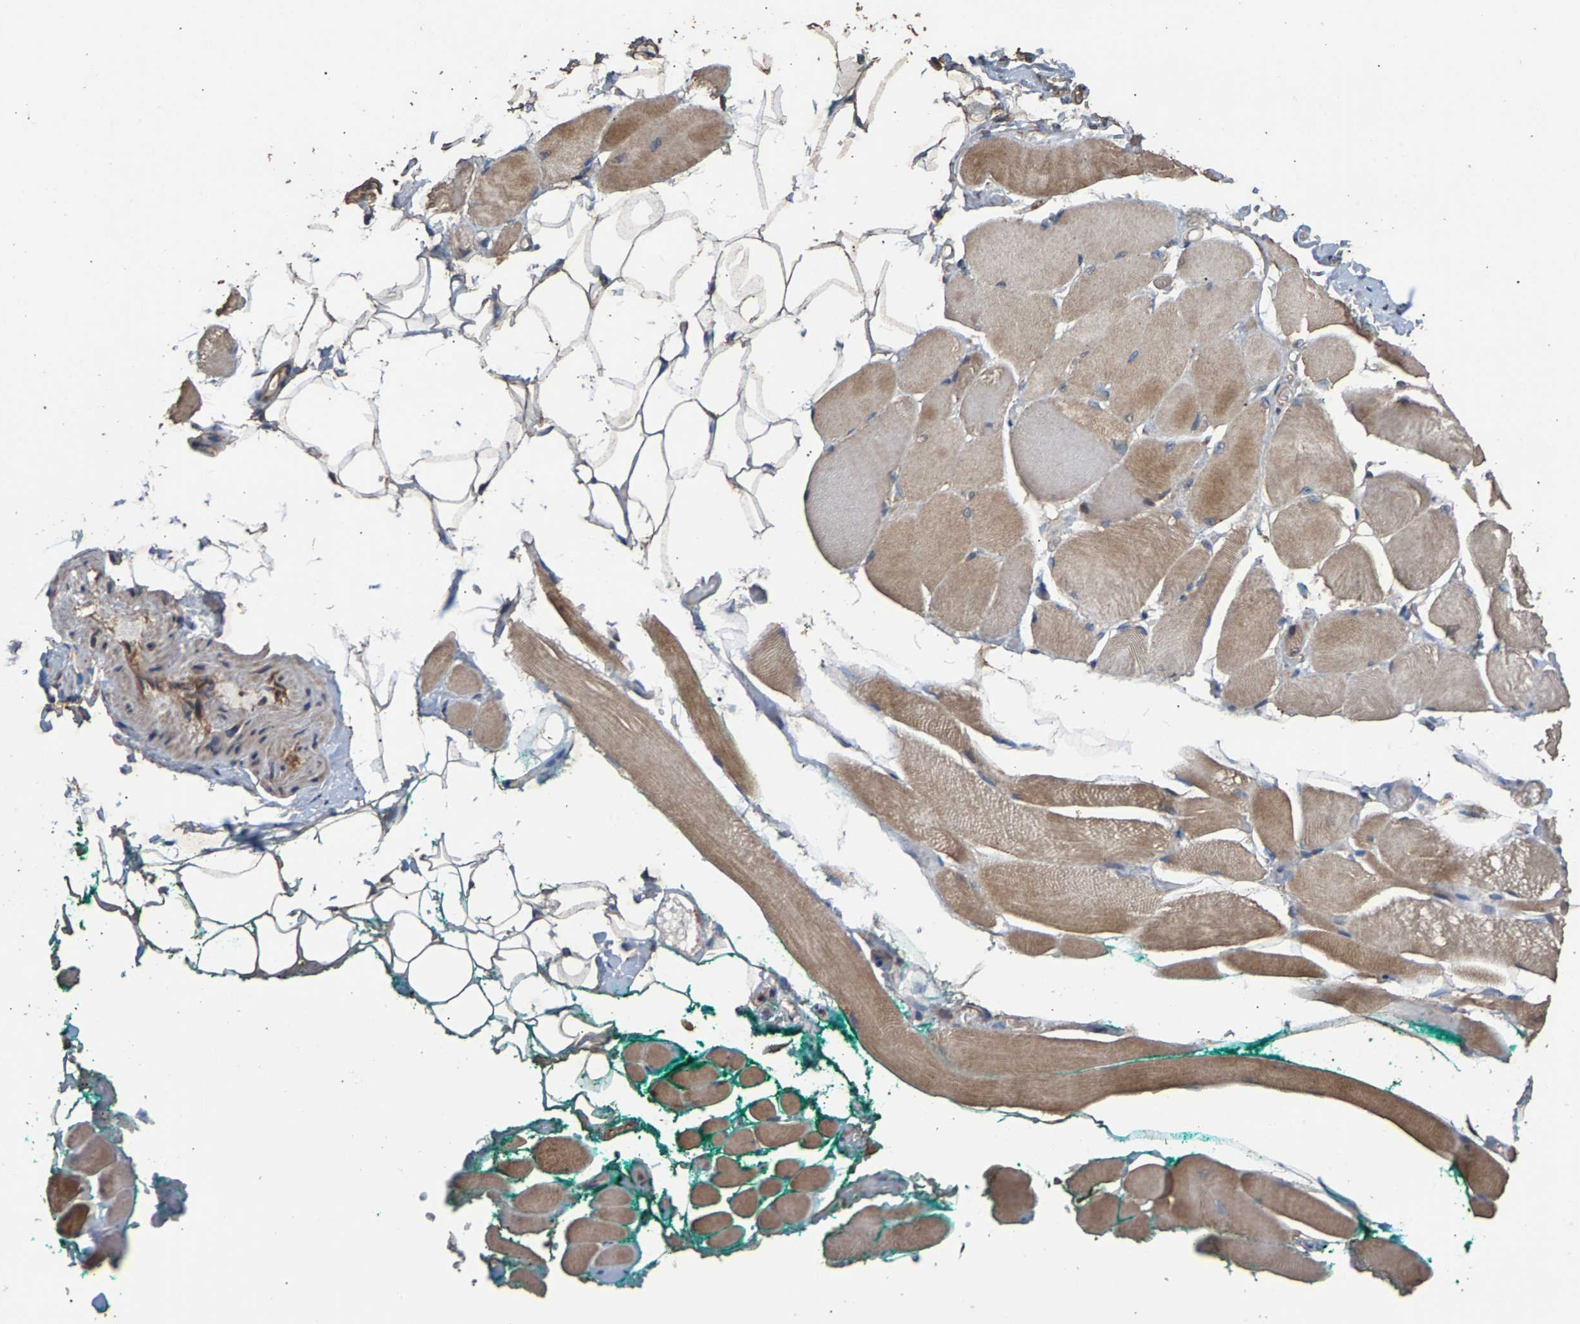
{"staining": {"intensity": "moderate", "quantity": ">75%", "location": "cytoplasmic/membranous"}, "tissue": "skeletal muscle", "cell_type": "Myocytes", "image_type": "normal", "snomed": [{"axis": "morphology", "description": "Normal tissue, NOS"}, {"axis": "topography", "description": "Skeletal muscle"}, {"axis": "topography", "description": "Peripheral nerve tissue"}], "caption": "Immunohistochemistry of unremarkable skeletal muscle demonstrates medium levels of moderate cytoplasmic/membranous staining in approximately >75% of myocytes. The staining was performed using DAB (3,3'-diaminobenzidine), with brown indicating positive protein expression. Nuclei are stained blue with hematoxylin.", "gene": "HTRA3", "patient": {"sex": "female", "age": 84}}